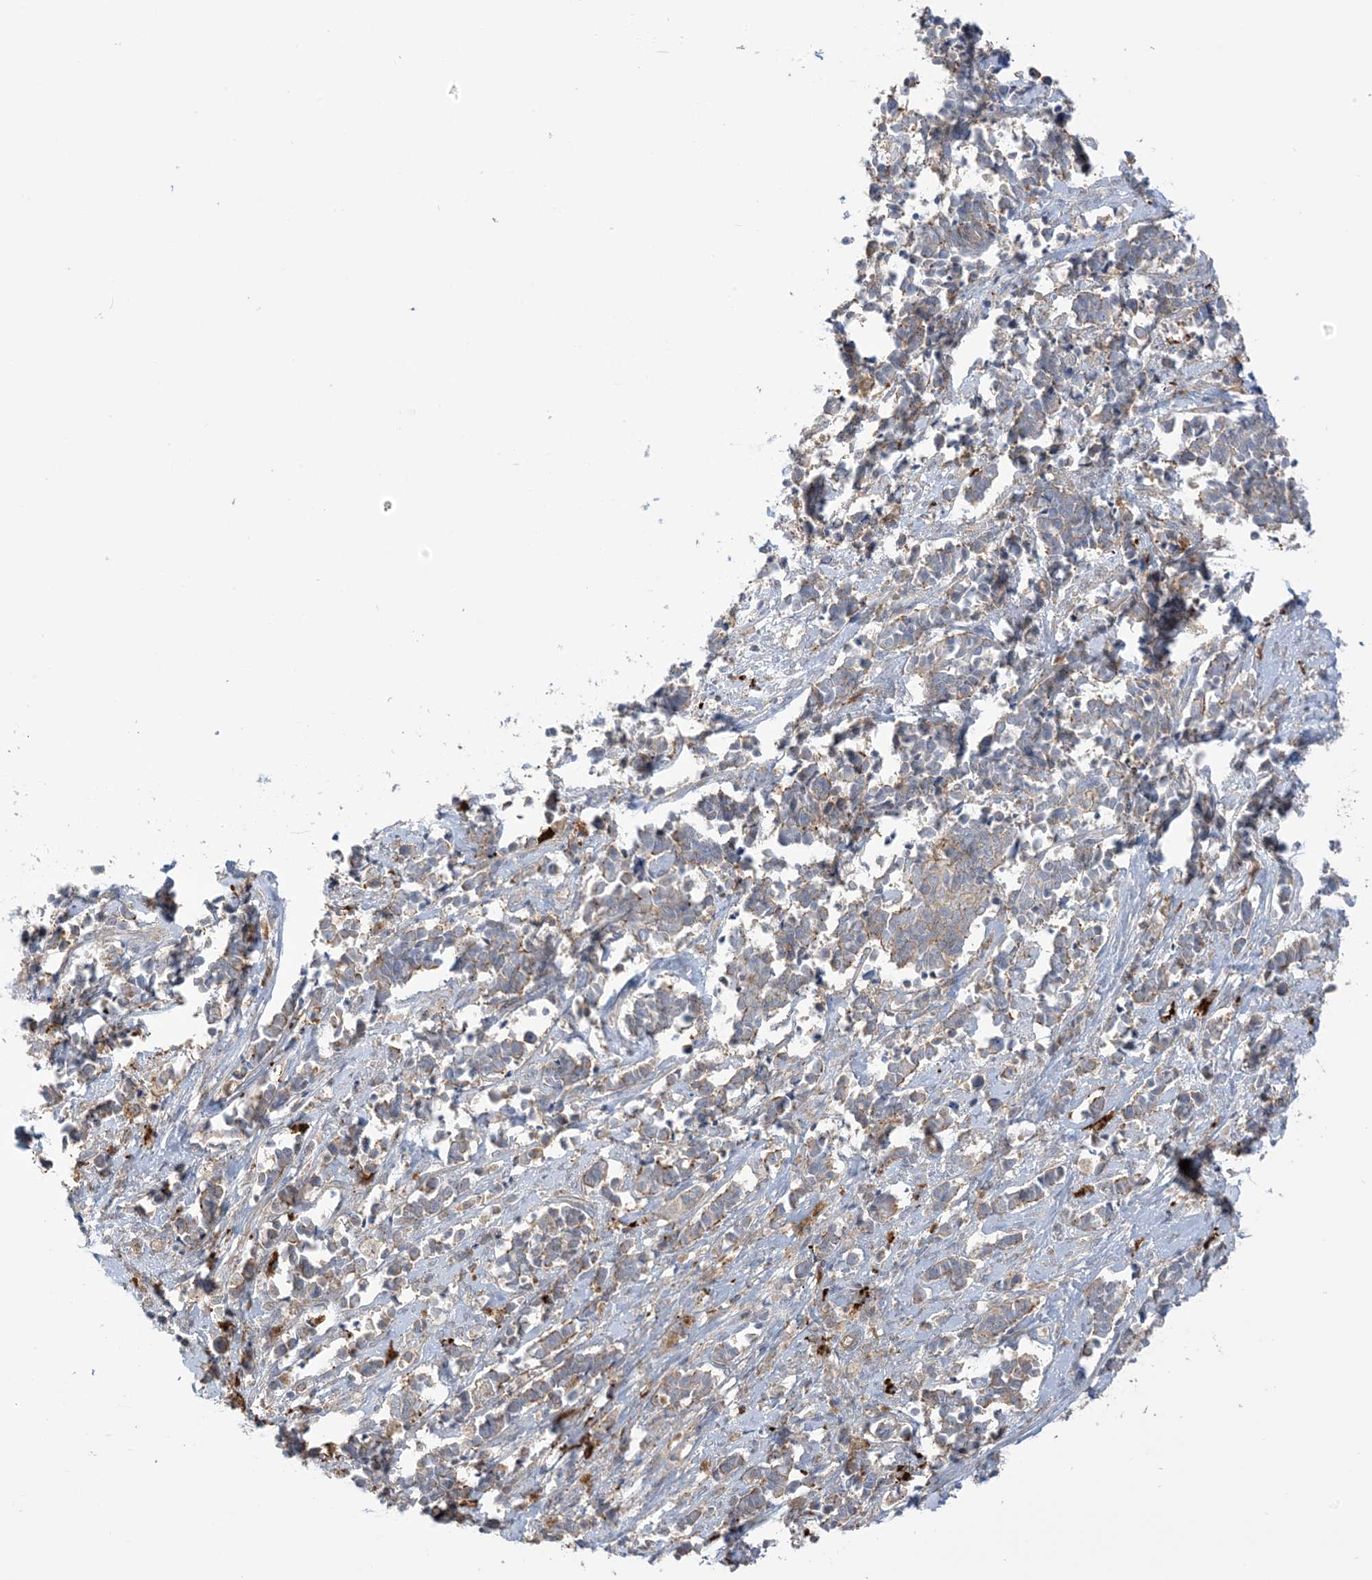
{"staining": {"intensity": "weak", "quantity": "<25%", "location": "cytoplasmic/membranous"}, "tissue": "cervical cancer", "cell_type": "Tumor cells", "image_type": "cancer", "snomed": [{"axis": "morphology", "description": "Normal tissue, NOS"}, {"axis": "morphology", "description": "Squamous cell carcinoma, NOS"}, {"axis": "topography", "description": "Cervix"}], "caption": "Immunohistochemistry photomicrograph of human cervical cancer stained for a protein (brown), which shows no positivity in tumor cells. Brightfield microscopy of immunohistochemistry stained with DAB (3,3'-diaminobenzidine) (brown) and hematoxylin (blue), captured at high magnification.", "gene": "ICMT", "patient": {"sex": "female", "age": 35}}